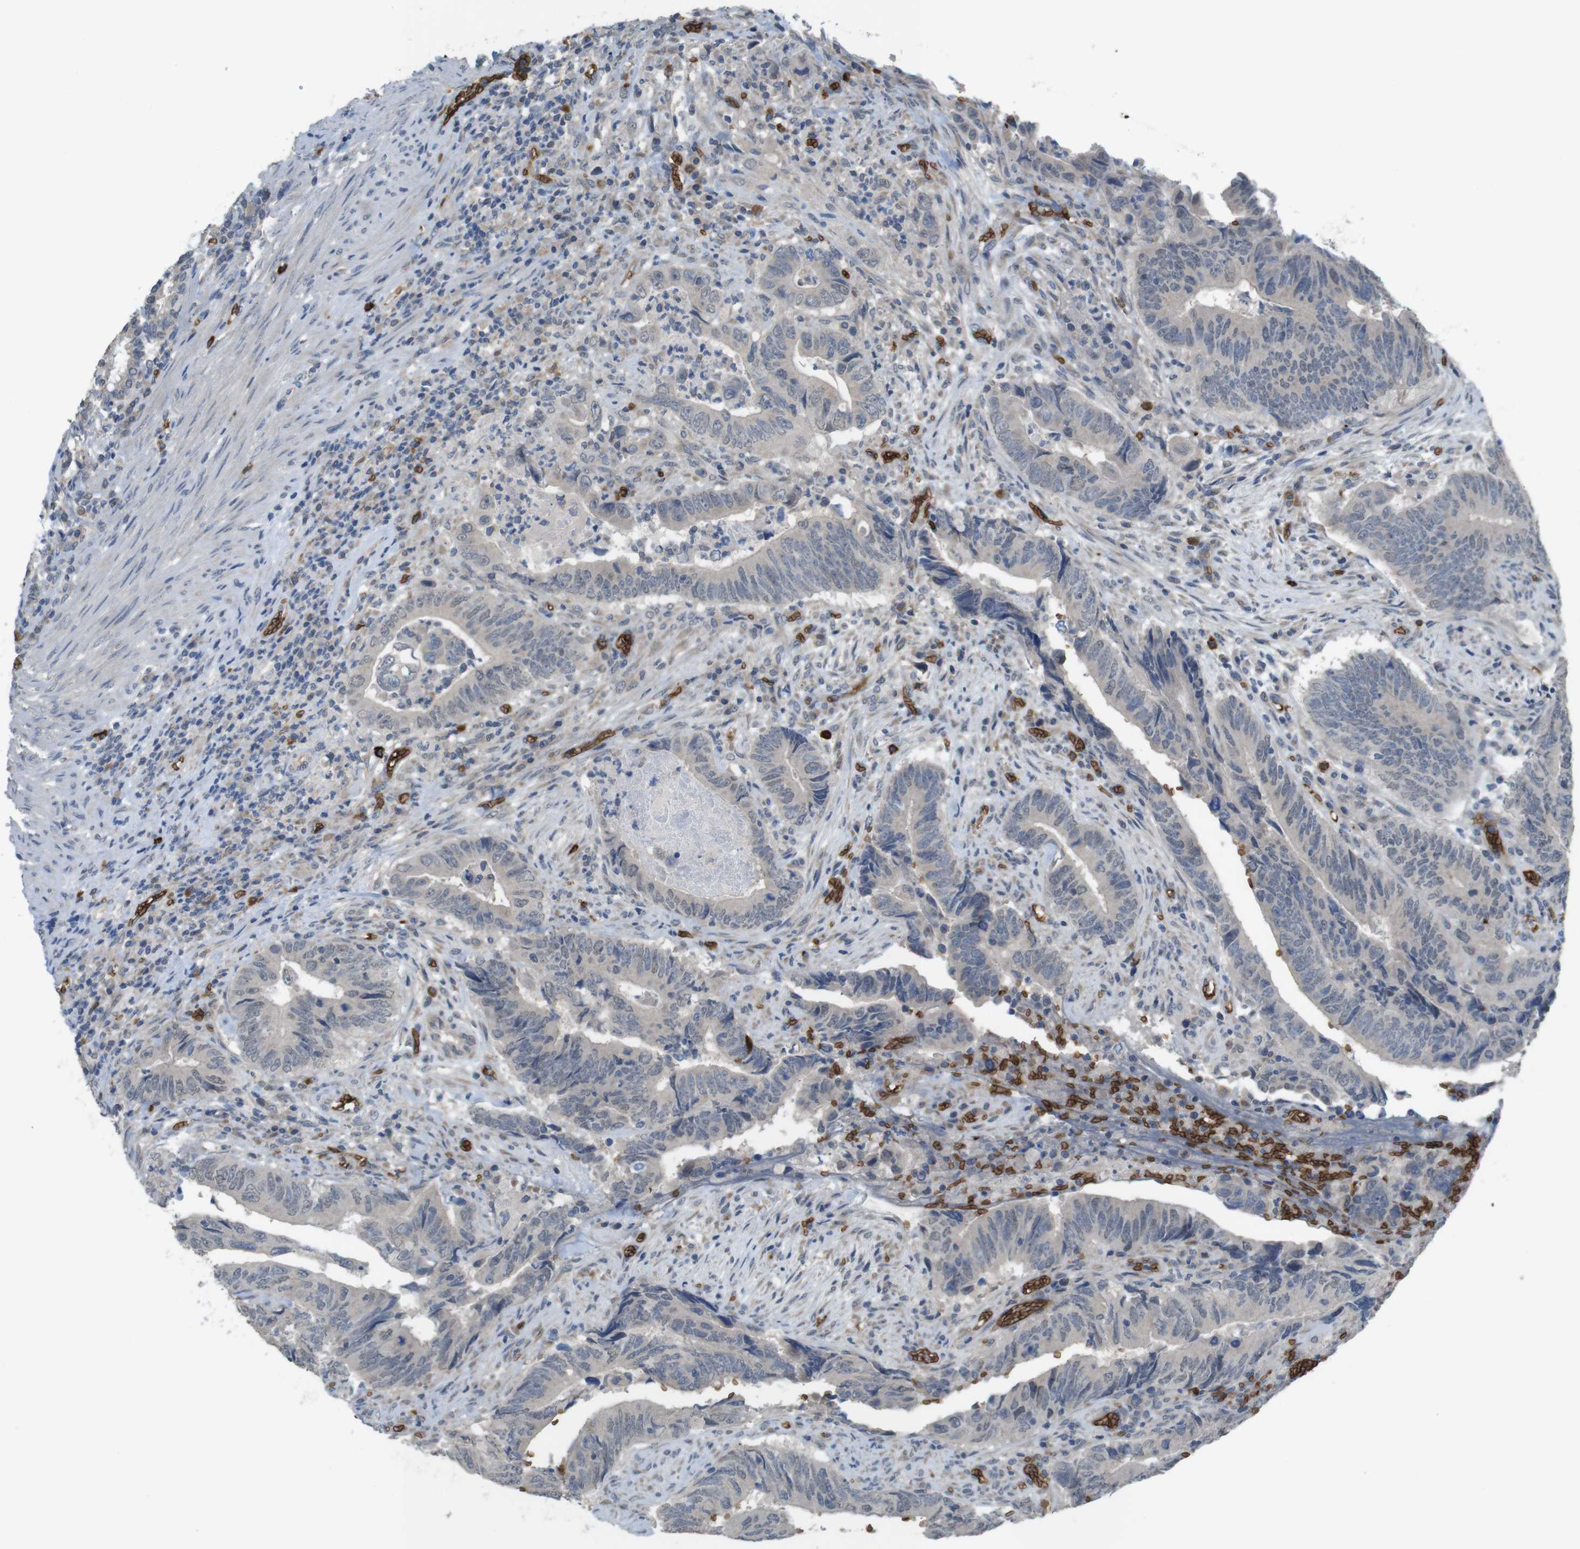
{"staining": {"intensity": "negative", "quantity": "none", "location": "none"}, "tissue": "colorectal cancer", "cell_type": "Tumor cells", "image_type": "cancer", "snomed": [{"axis": "morphology", "description": "Normal tissue, NOS"}, {"axis": "morphology", "description": "Adenocarcinoma, NOS"}, {"axis": "topography", "description": "Colon"}], "caption": "Human colorectal adenocarcinoma stained for a protein using IHC demonstrates no positivity in tumor cells.", "gene": "GYPA", "patient": {"sex": "male", "age": 56}}